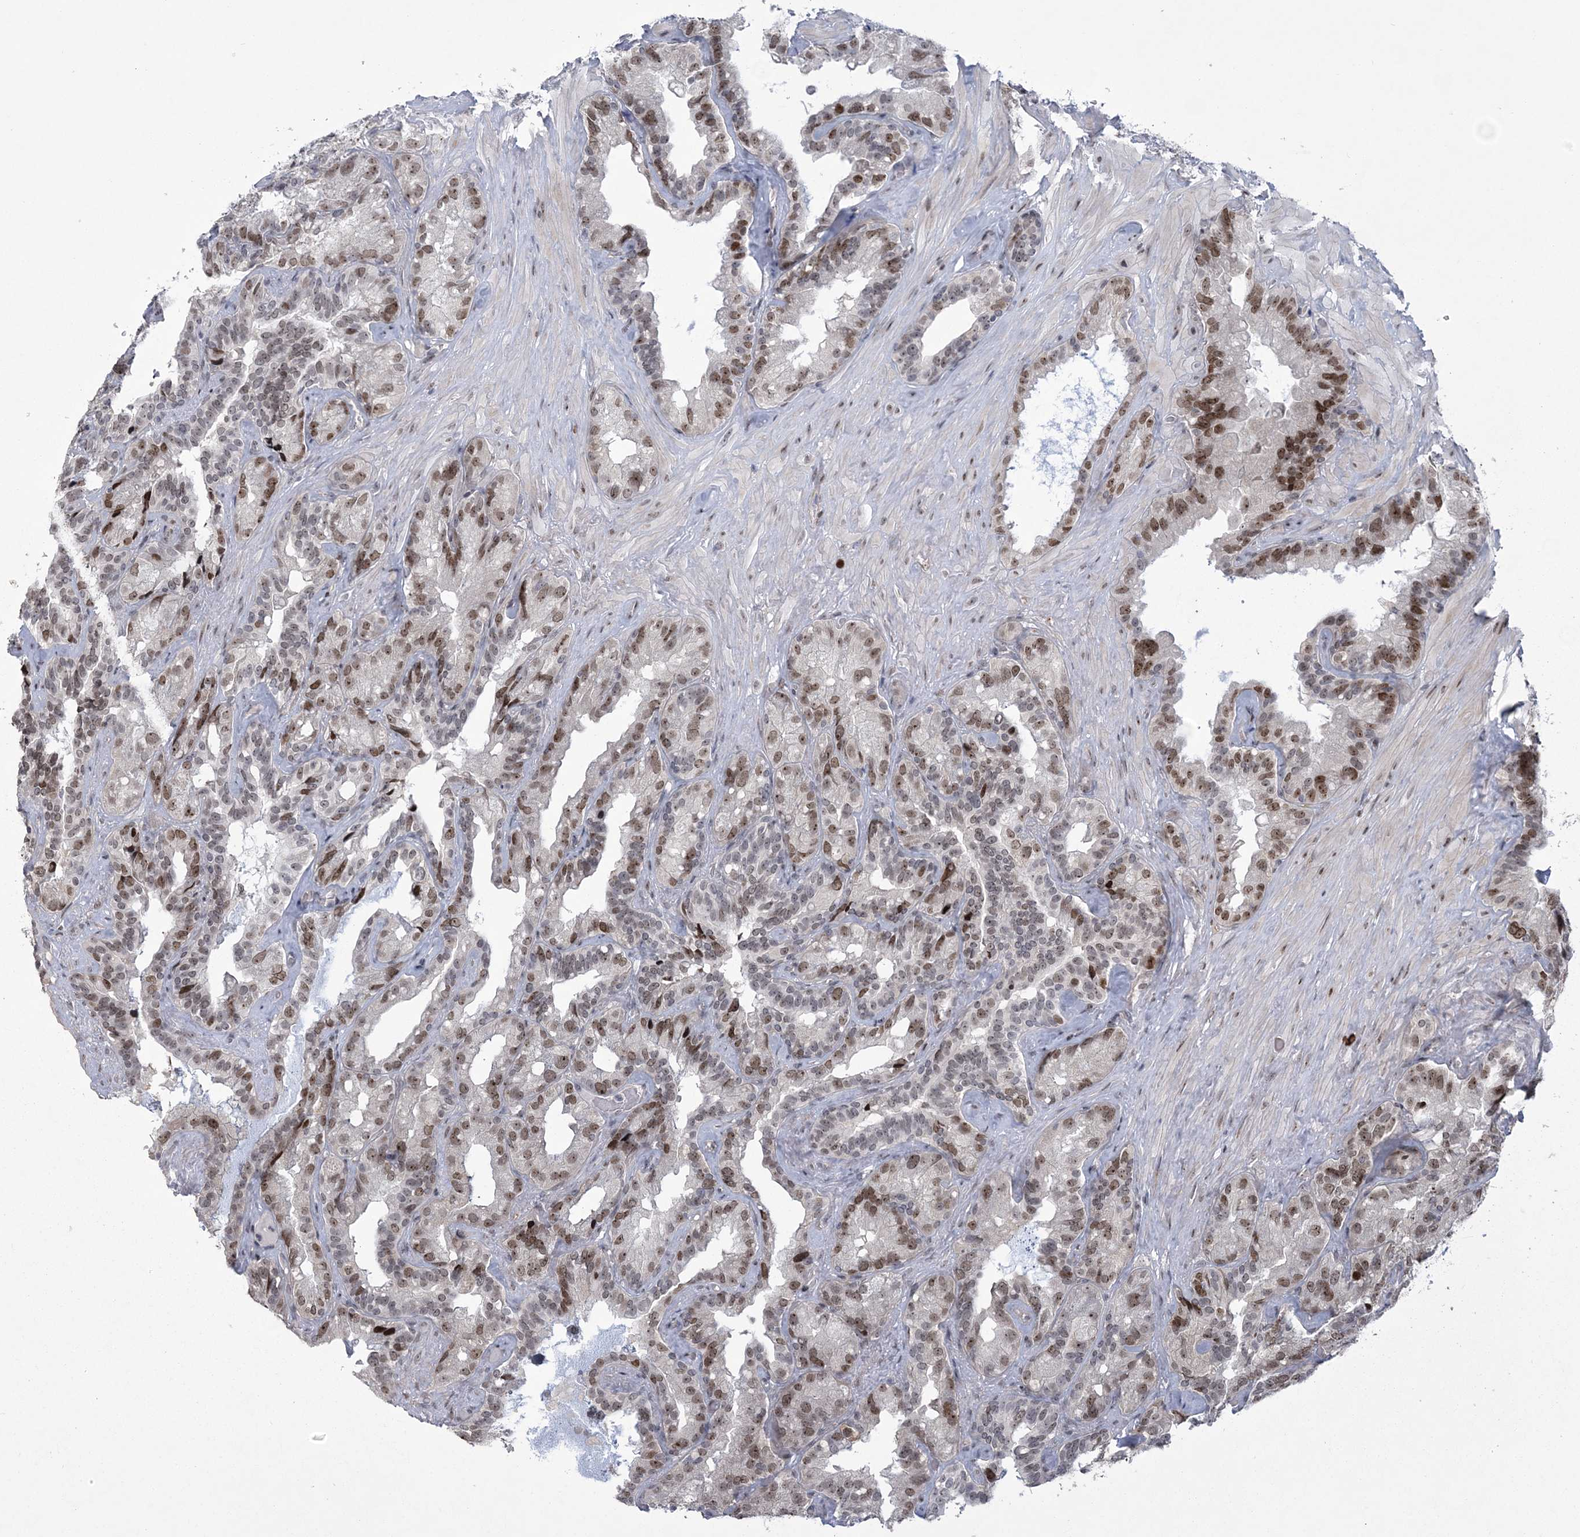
{"staining": {"intensity": "moderate", "quantity": ">75%", "location": "nuclear"}, "tissue": "seminal vesicle", "cell_type": "Glandular cells", "image_type": "normal", "snomed": [{"axis": "morphology", "description": "Normal tissue, NOS"}, {"axis": "topography", "description": "Prostate"}, {"axis": "topography", "description": "Seminal veicle"}], "caption": "High-power microscopy captured an immunohistochemistry (IHC) photomicrograph of benign seminal vesicle, revealing moderate nuclear expression in about >75% of glandular cells.", "gene": "HOMEZ", "patient": {"sex": "male", "age": 68}}